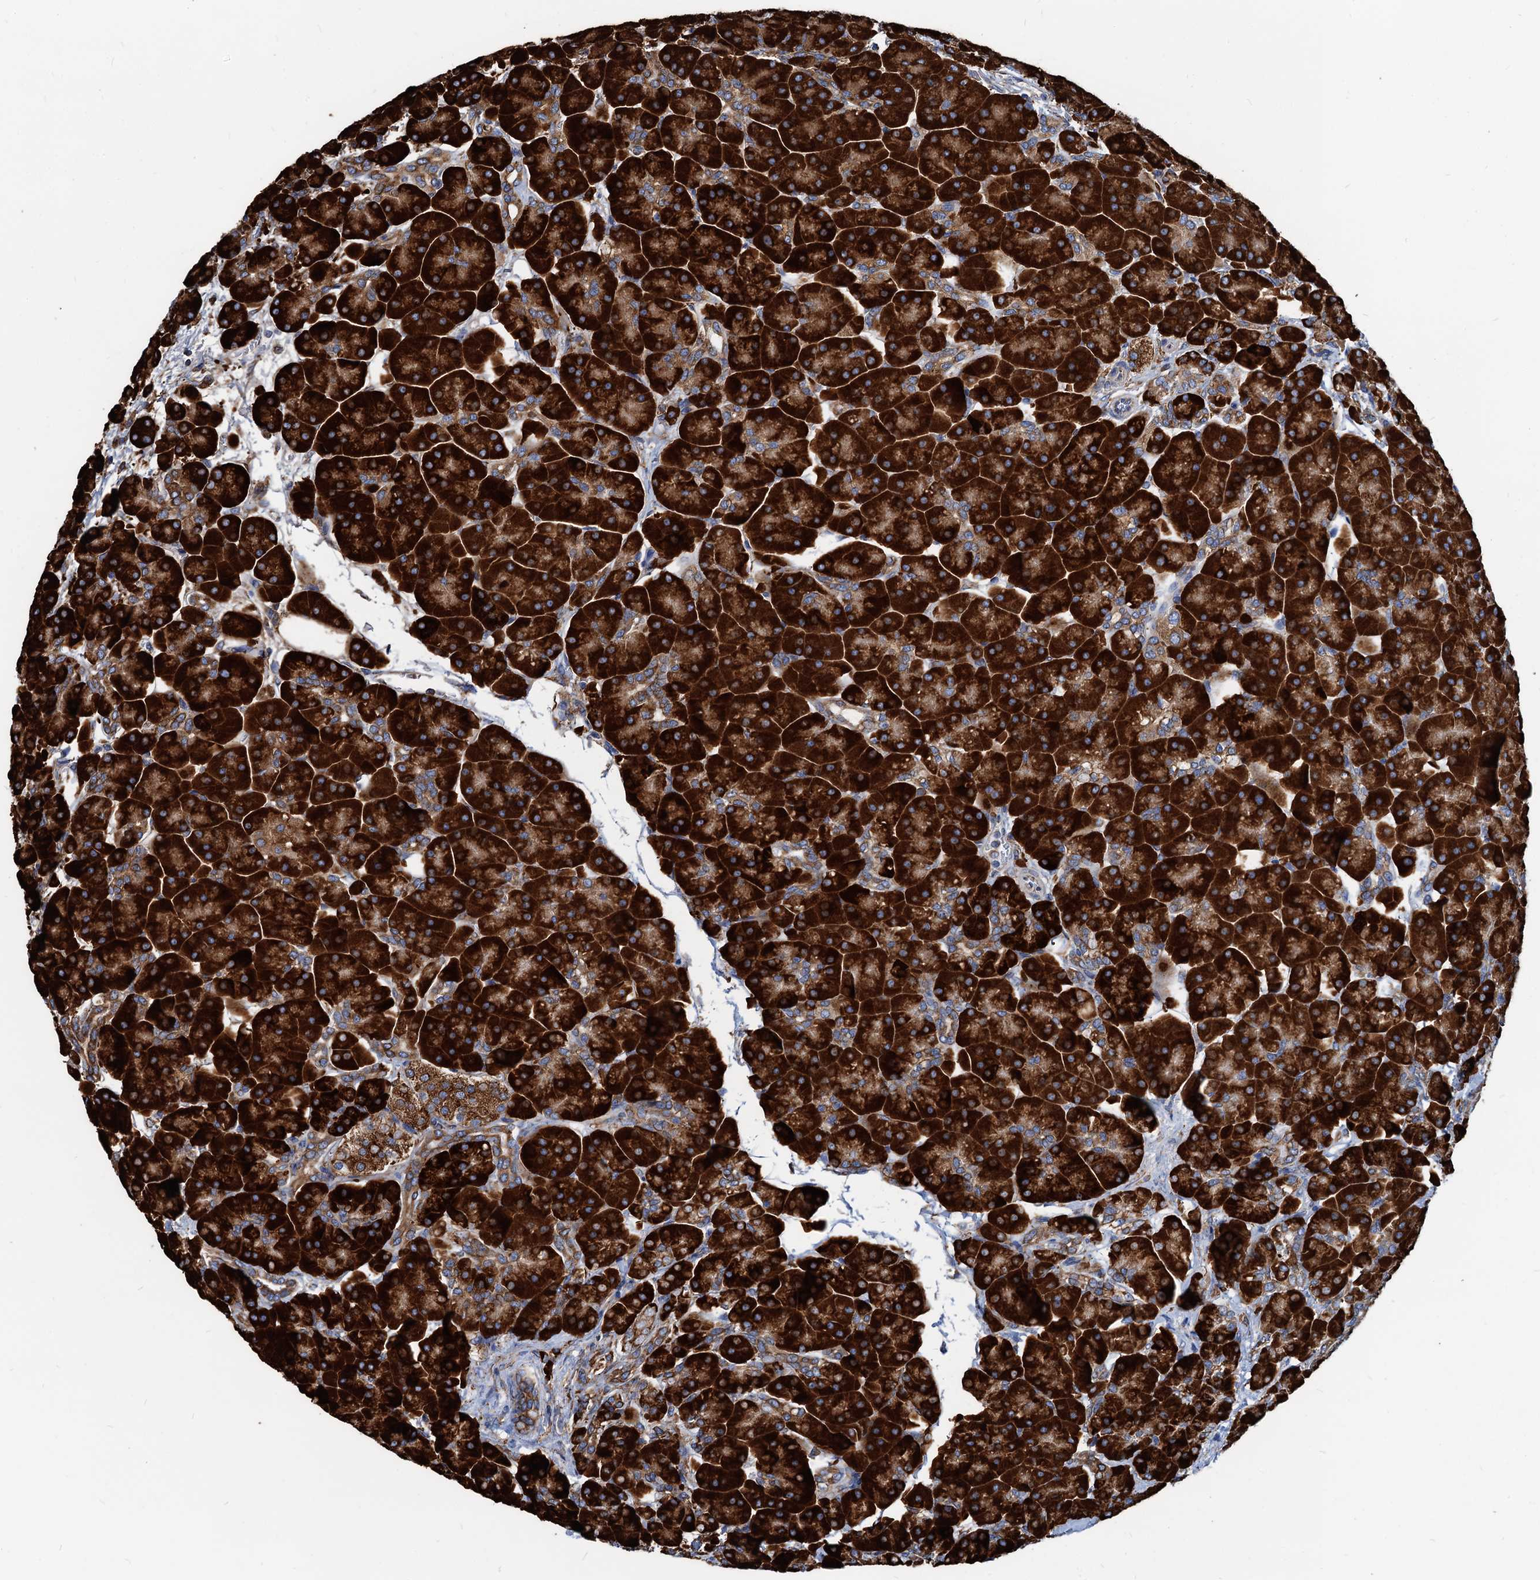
{"staining": {"intensity": "strong", "quantity": ">75%", "location": "cytoplasmic/membranous"}, "tissue": "pancreas", "cell_type": "Exocrine glandular cells", "image_type": "normal", "snomed": [{"axis": "morphology", "description": "Normal tissue, NOS"}, {"axis": "topography", "description": "Pancreas"}], "caption": "This histopathology image displays immunohistochemistry staining of normal pancreas, with high strong cytoplasmic/membranous expression in approximately >75% of exocrine glandular cells.", "gene": "HSPA5", "patient": {"sex": "male", "age": 66}}